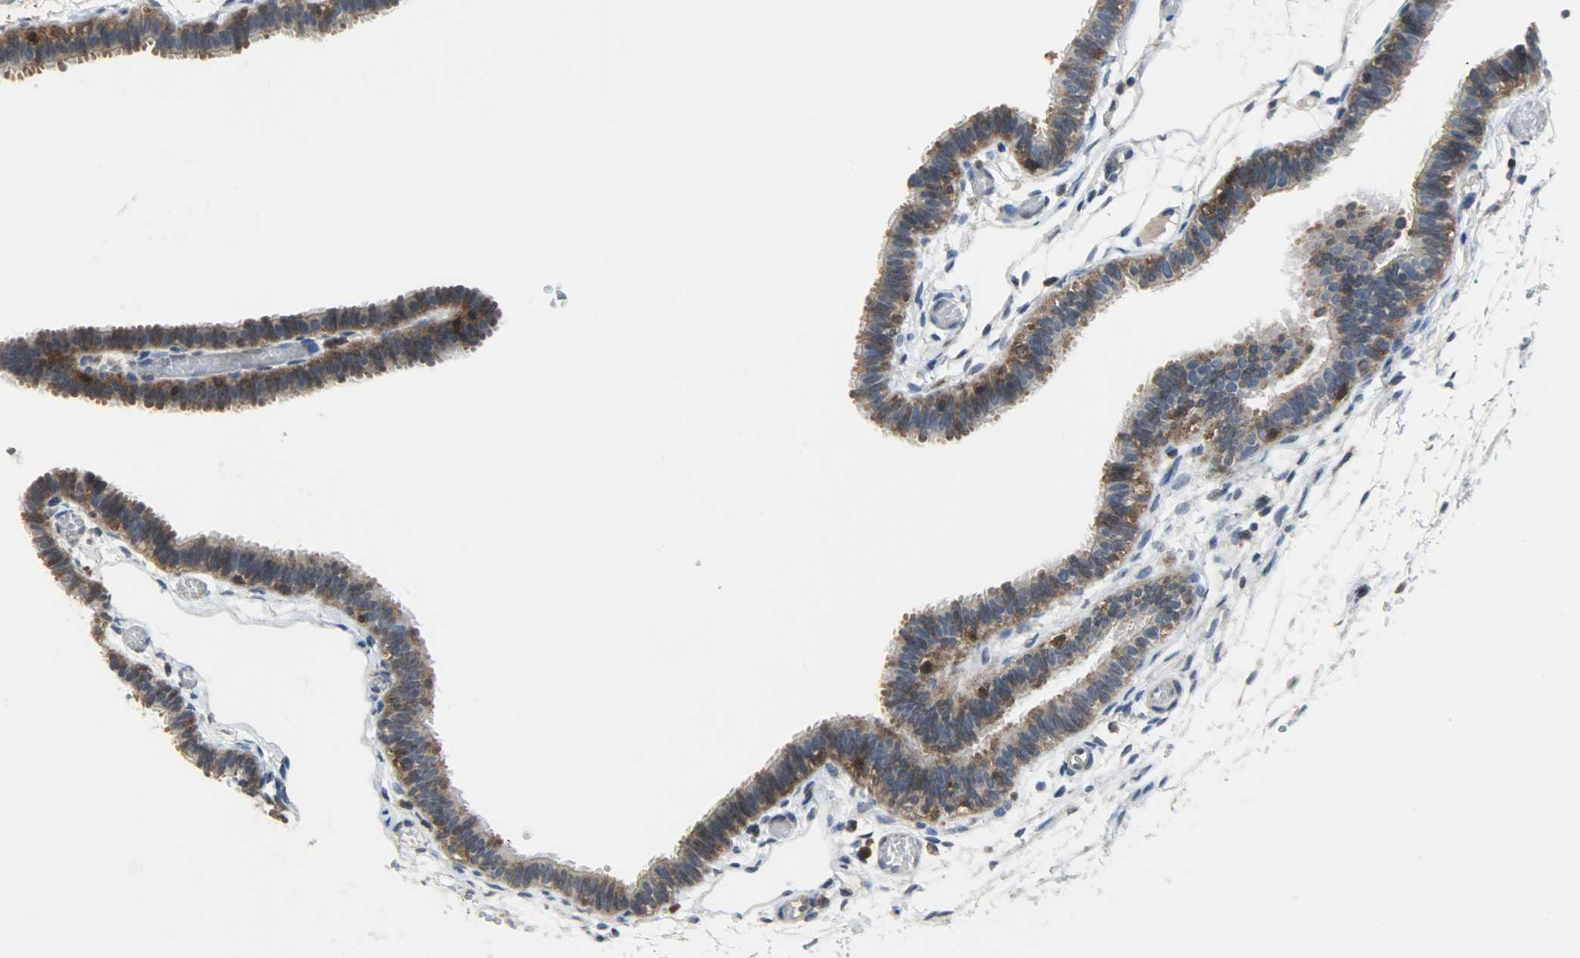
{"staining": {"intensity": "strong", "quantity": ">75%", "location": "cytoplasmic/membranous"}, "tissue": "fallopian tube", "cell_type": "Glandular cells", "image_type": "normal", "snomed": [{"axis": "morphology", "description": "Normal tissue, NOS"}, {"axis": "topography", "description": "Fallopian tube"}], "caption": "Normal fallopian tube reveals strong cytoplasmic/membranous expression in approximately >75% of glandular cells.", "gene": "TRIM21", "patient": {"sex": "female", "age": 29}}